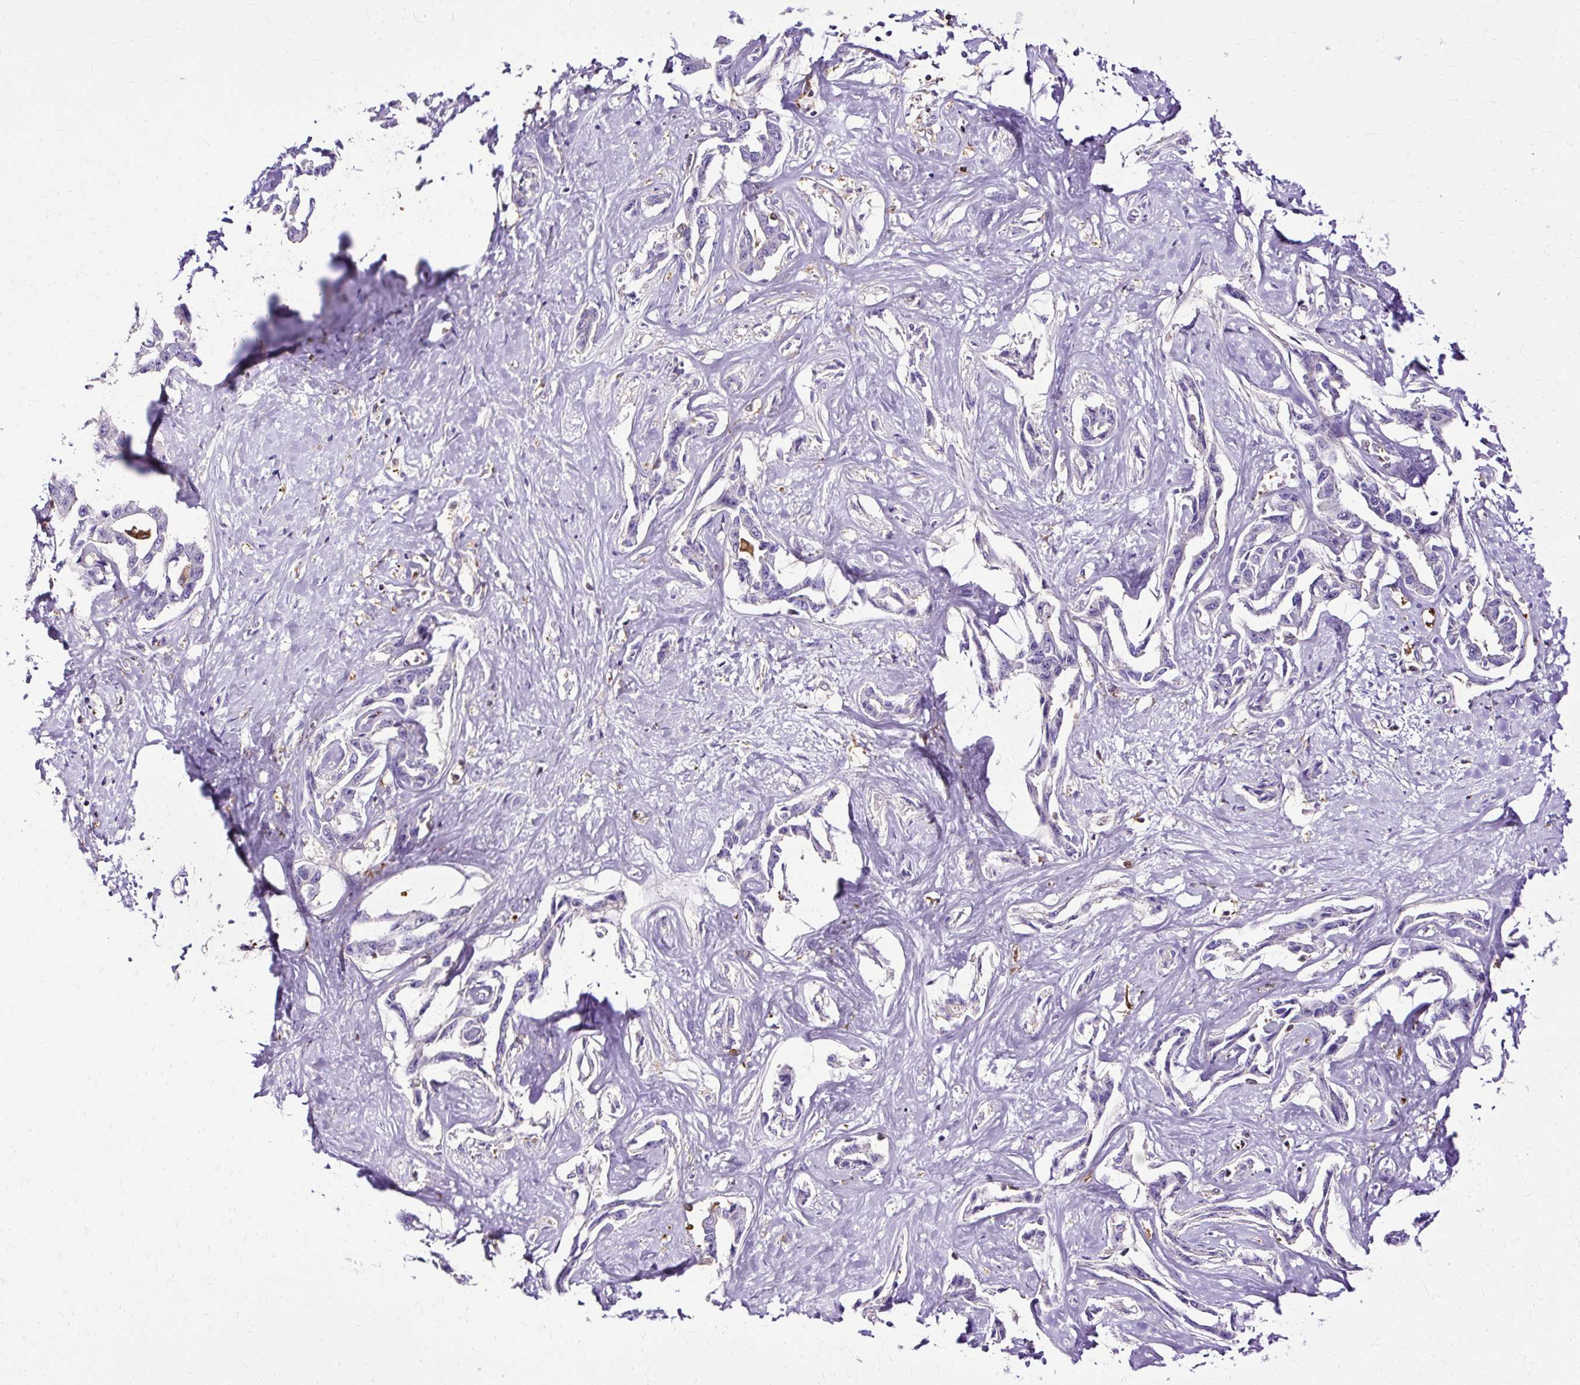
{"staining": {"intensity": "negative", "quantity": "none", "location": "none"}, "tissue": "liver cancer", "cell_type": "Tumor cells", "image_type": "cancer", "snomed": [{"axis": "morphology", "description": "Cholangiocarcinoma"}, {"axis": "topography", "description": "Liver"}], "caption": "IHC of human liver cancer exhibits no expression in tumor cells.", "gene": "TWF2", "patient": {"sex": "male", "age": 59}}